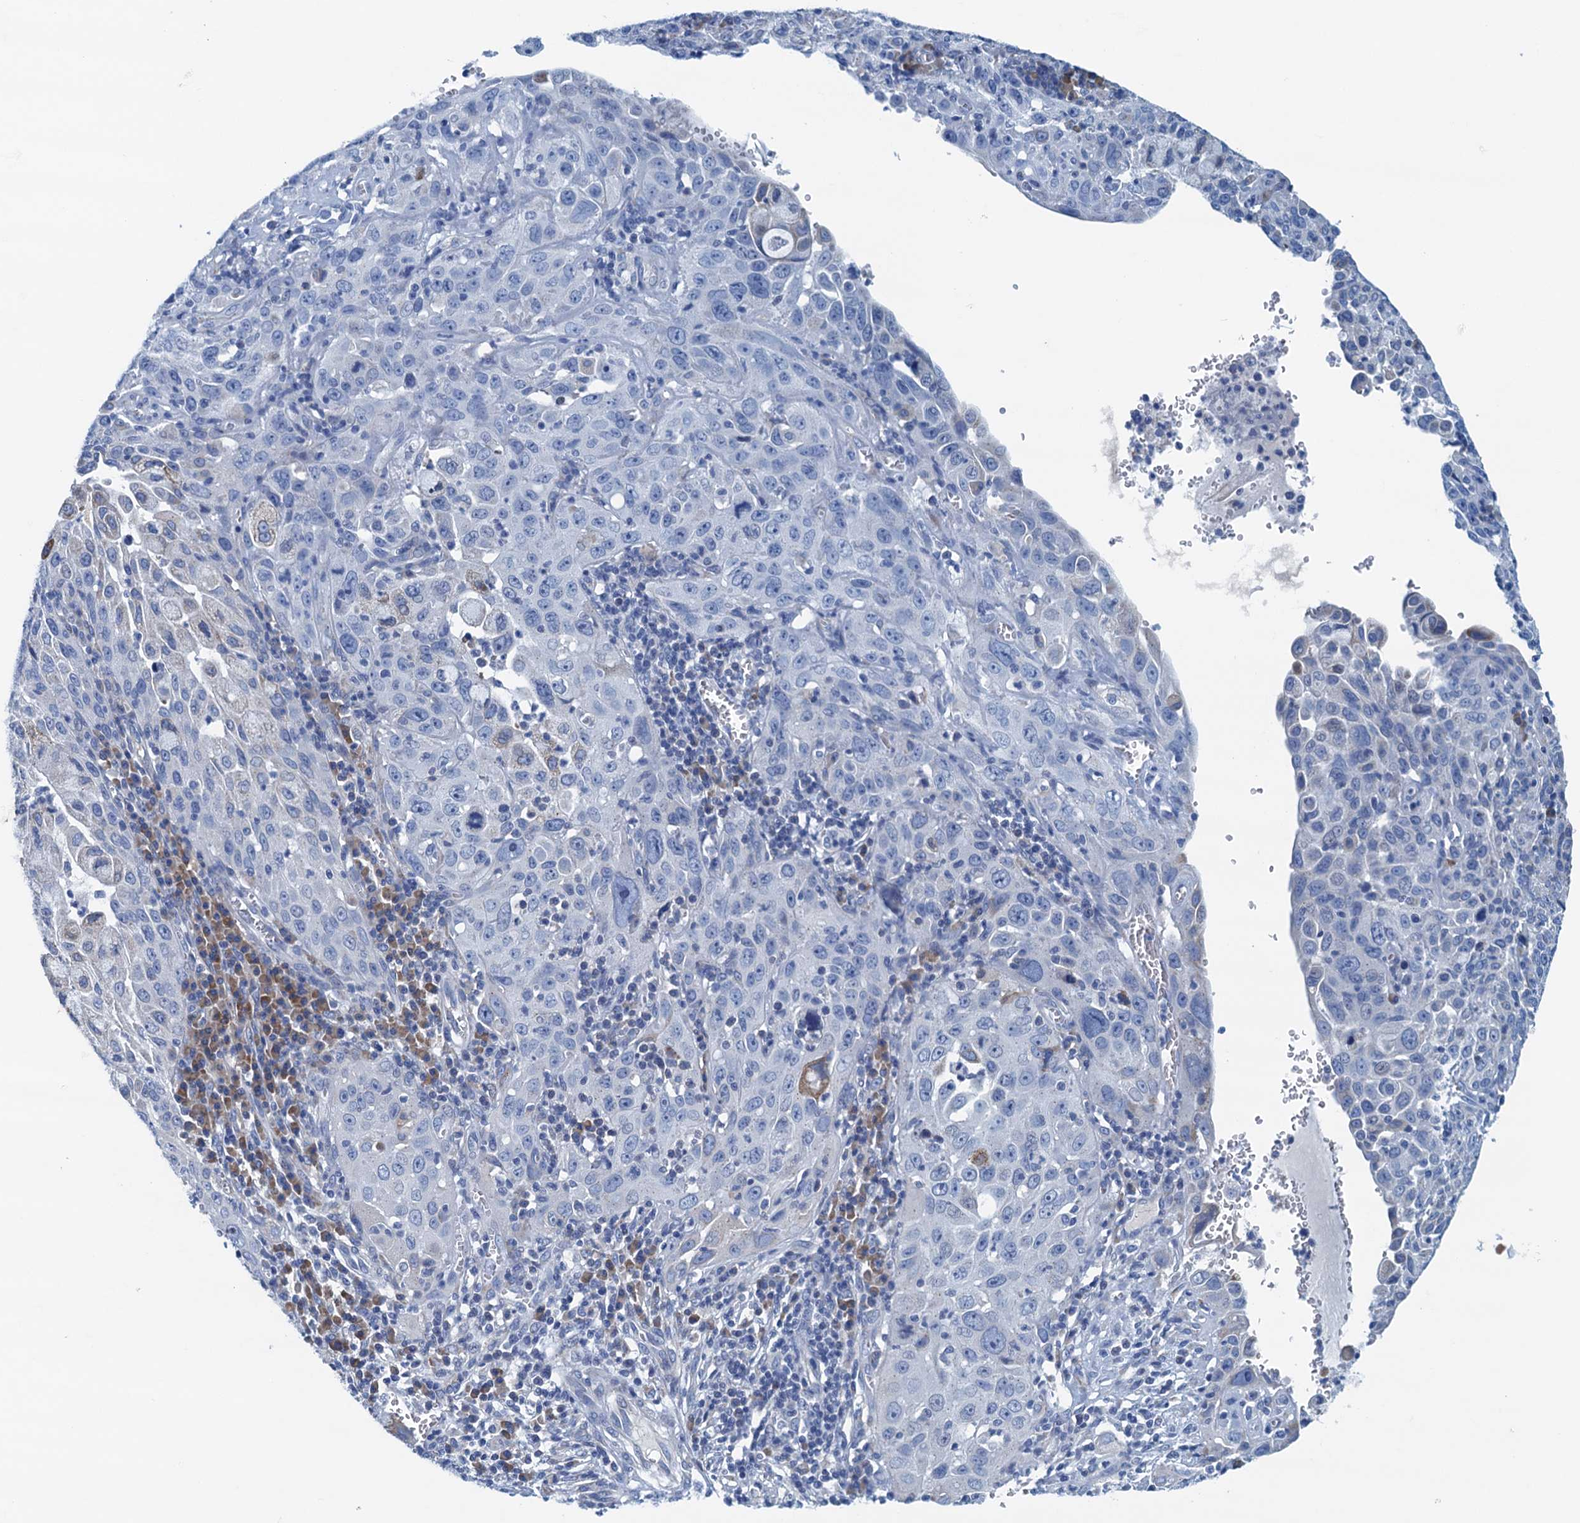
{"staining": {"intensity": "negative", "quantity": "none", "location": "none"}, "tissue": "cervical cancer", "cell_type": "Tumor cells", "image_type": "cancer", "snomed": [{"axis": "morphology", "description": "Squamous cell carcinoma, NOS"}, {"axis": "topography", "description": "Cervix"}], "caption": "Immunohistochemical staining of human squamous cell carcinoma (cervical) shows no significant positivity in tumor cells.", "gene": "C10orf88", "patient": {"sex": "female", "age": 42}}